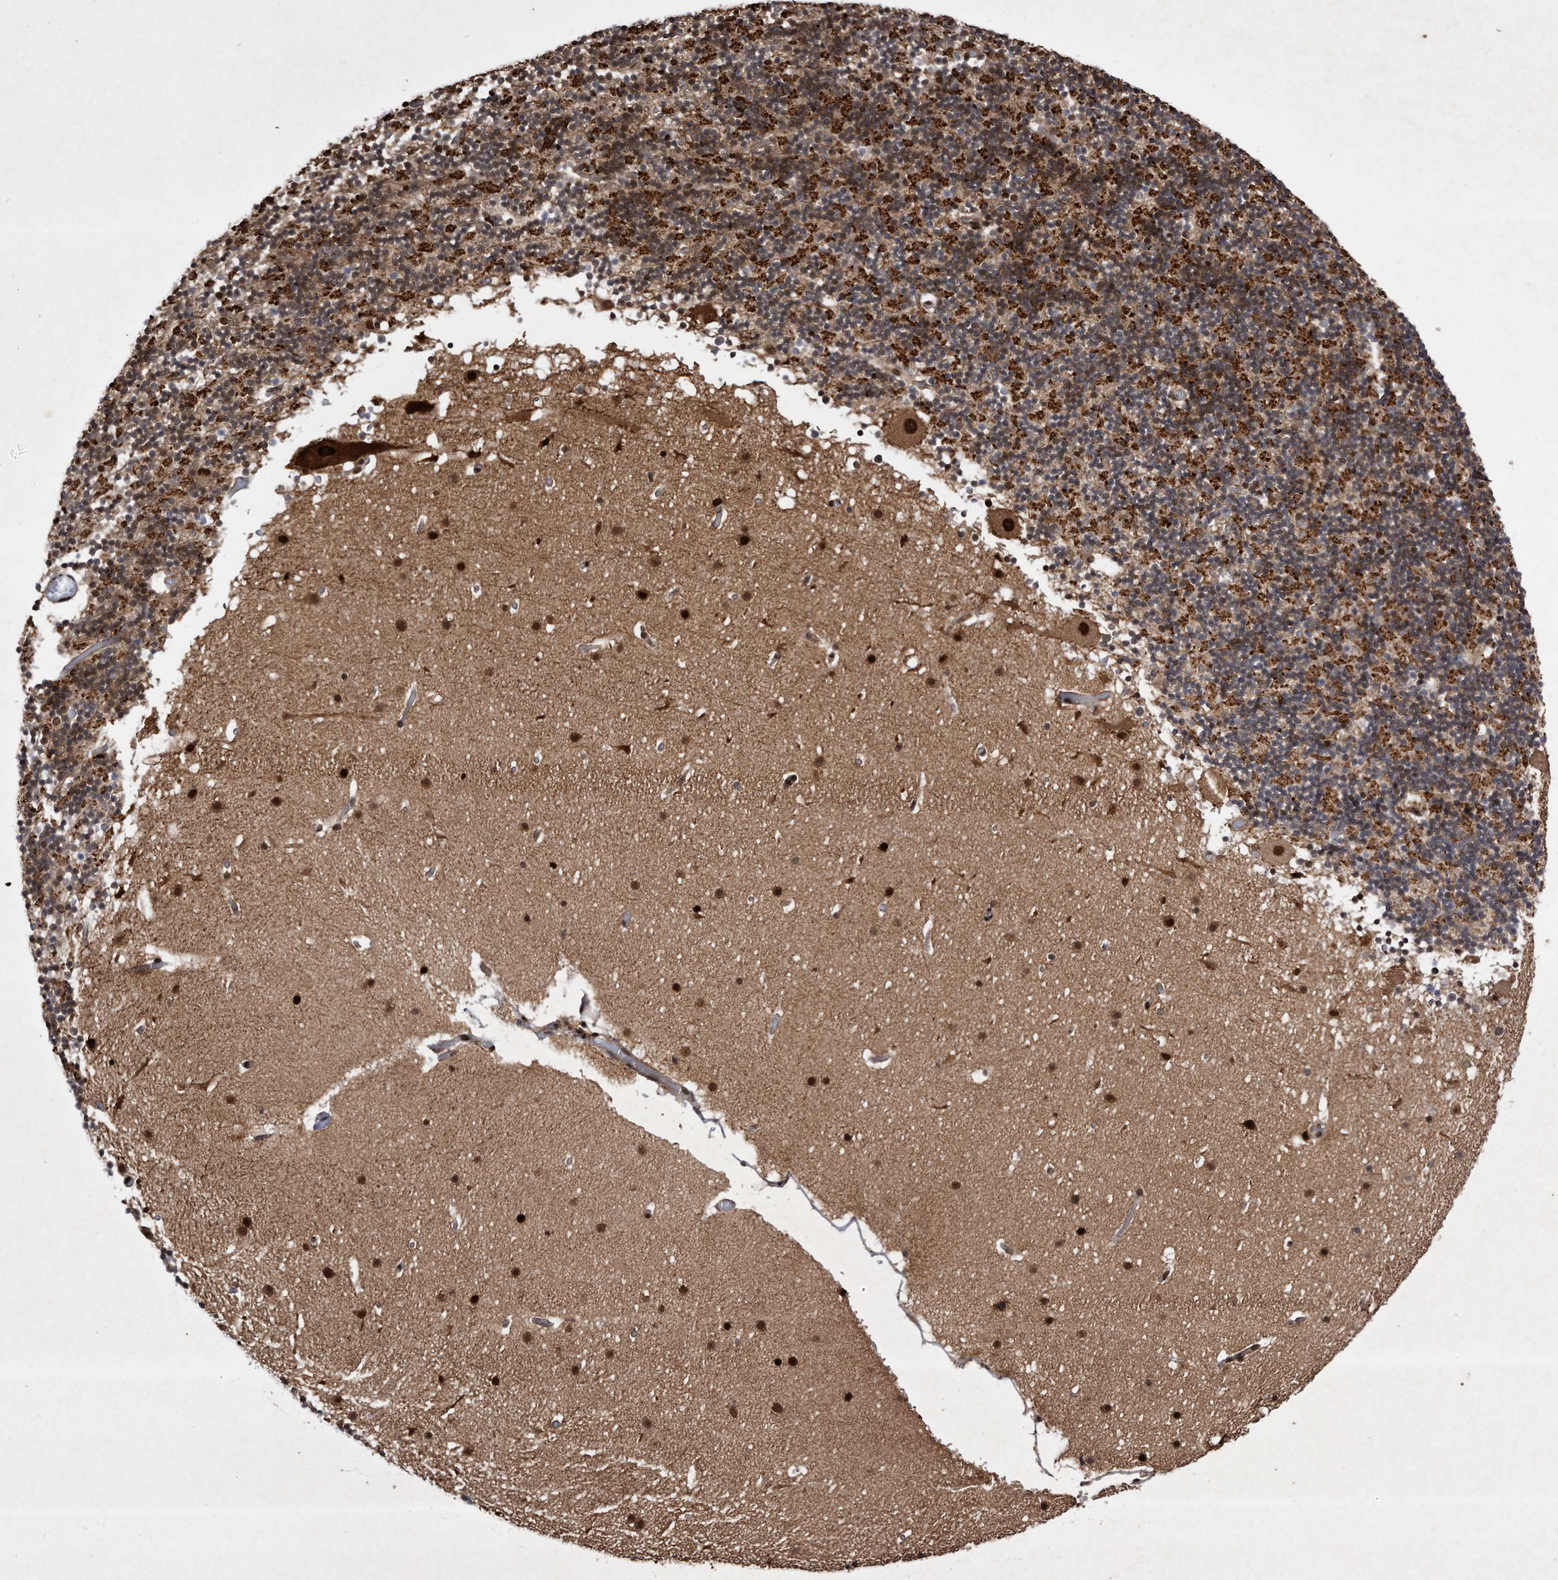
{"staining": {"intensity": "moderate", "quantity": "<25%", "location": "cytoplasmic/membranous,nuclear"}, "tissue": "cerebellum", "cell_type": "Cells in granular layer", "image_type": "normal", "snomed": [{"axis": "morphology", "description": "Normal tissue, NOS"}, {"axis": "topography", "description": "Cerebellum"}], "caption": "Cells in granular layer demonstrate low levels of moderate cytoplasmic/membranous,nuclear staining in approximately <25% of cells in unremarkable human cerebellum. (DAB IHC with brightfield microscopy, high magnification).", "gene": "RAD23B", "patient": {"sex": "male", "age": 57}}